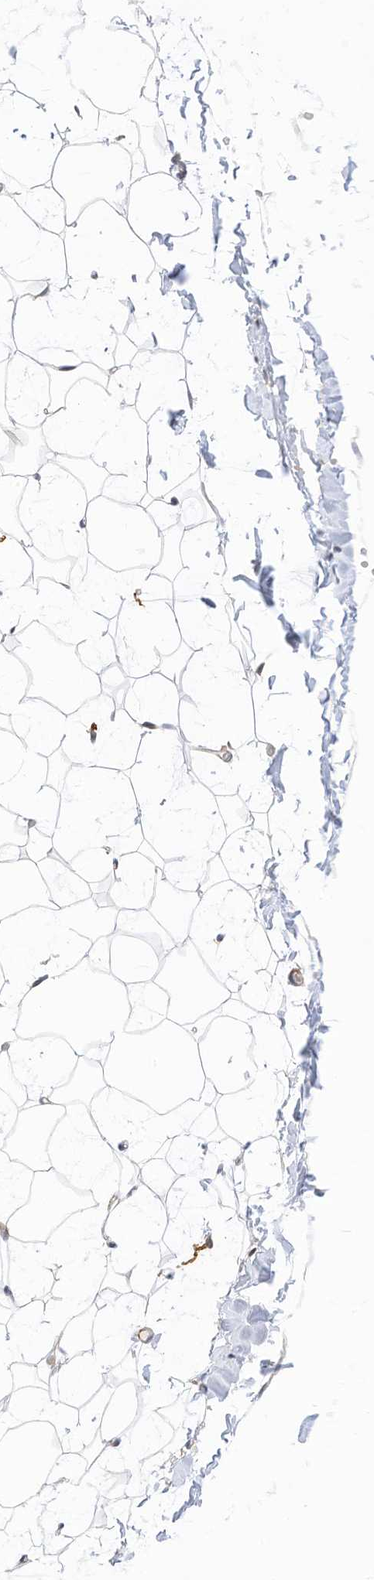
{"staining": {"intensity": "negative", "quantity": "none", "location": "none"}, "tissue": "adipose tissue", "cell_type": "Adipocytes", "image_type": "normal", "snomed": [{"axis": "morphology", "description": "Normal tissue, NOS"}, {"axis": "topography", "description": "Breast"}], "caption": "A micrograph of adipose tissue stained for a protein exhibits no brown staining in adipocytes.", "gene": "ATP13A1", "patient": {"sex": "female", "age": 23}}